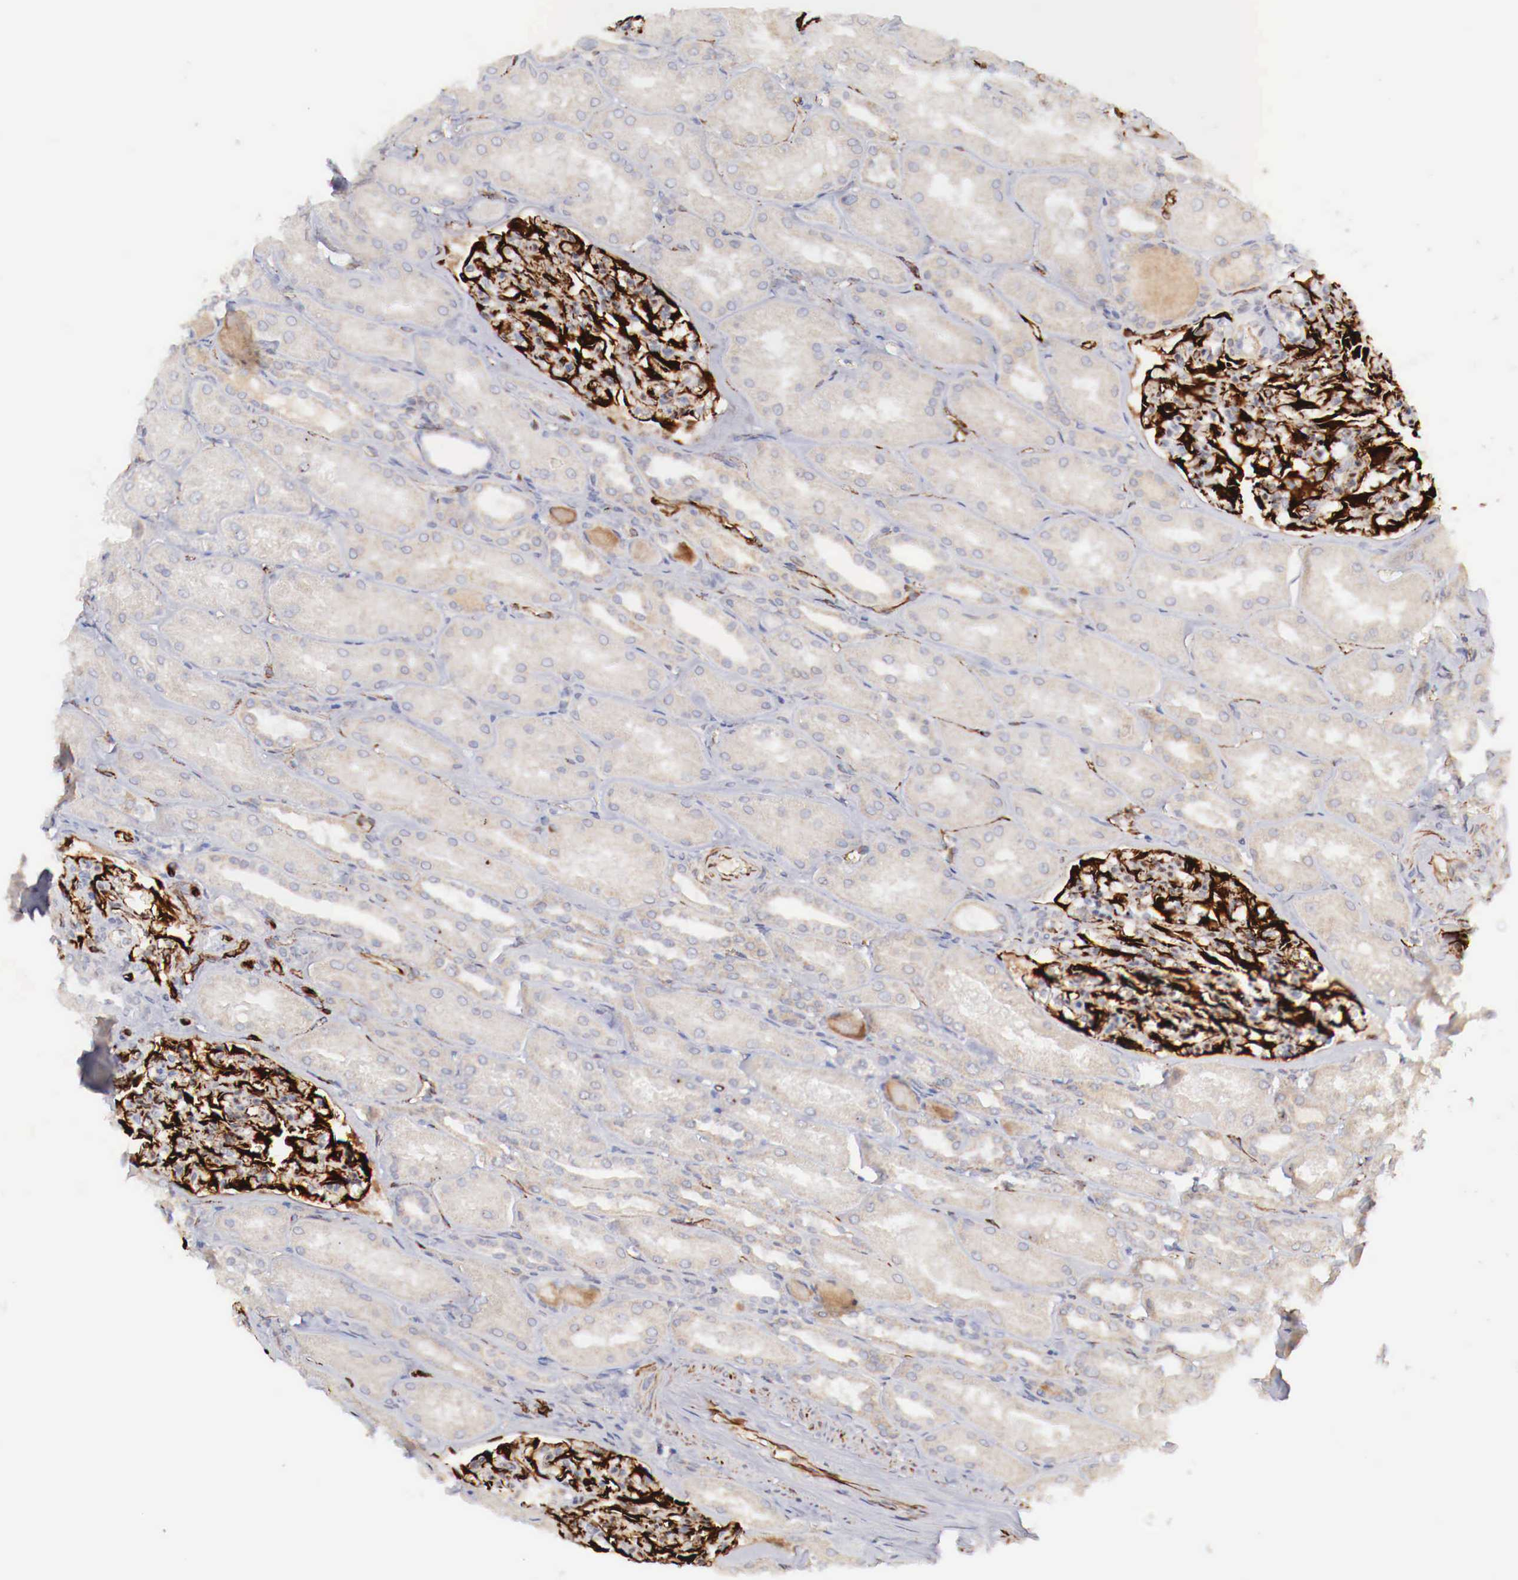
{"staining": {"intensity": "strong", "quantity": ">75%", "location": "cytoplasmic/membranous"}, "tissue": "kidney", "cell_type": "Cells in glomeruli", "image_type": "normal", "snomed": [{"axis": "morphology", "description": "Normal tissue, NOS"}, {"axis": "topography", "description": "Kidney"}], "caption": "This is a histology image of immunohistochemistry staining of unremarkable kidney, which shows strong expression in the cytoplasmic/membranous of cells in glomeruli.", "gene": "WT1", "patient": {"sex": "male", "age": 61}}